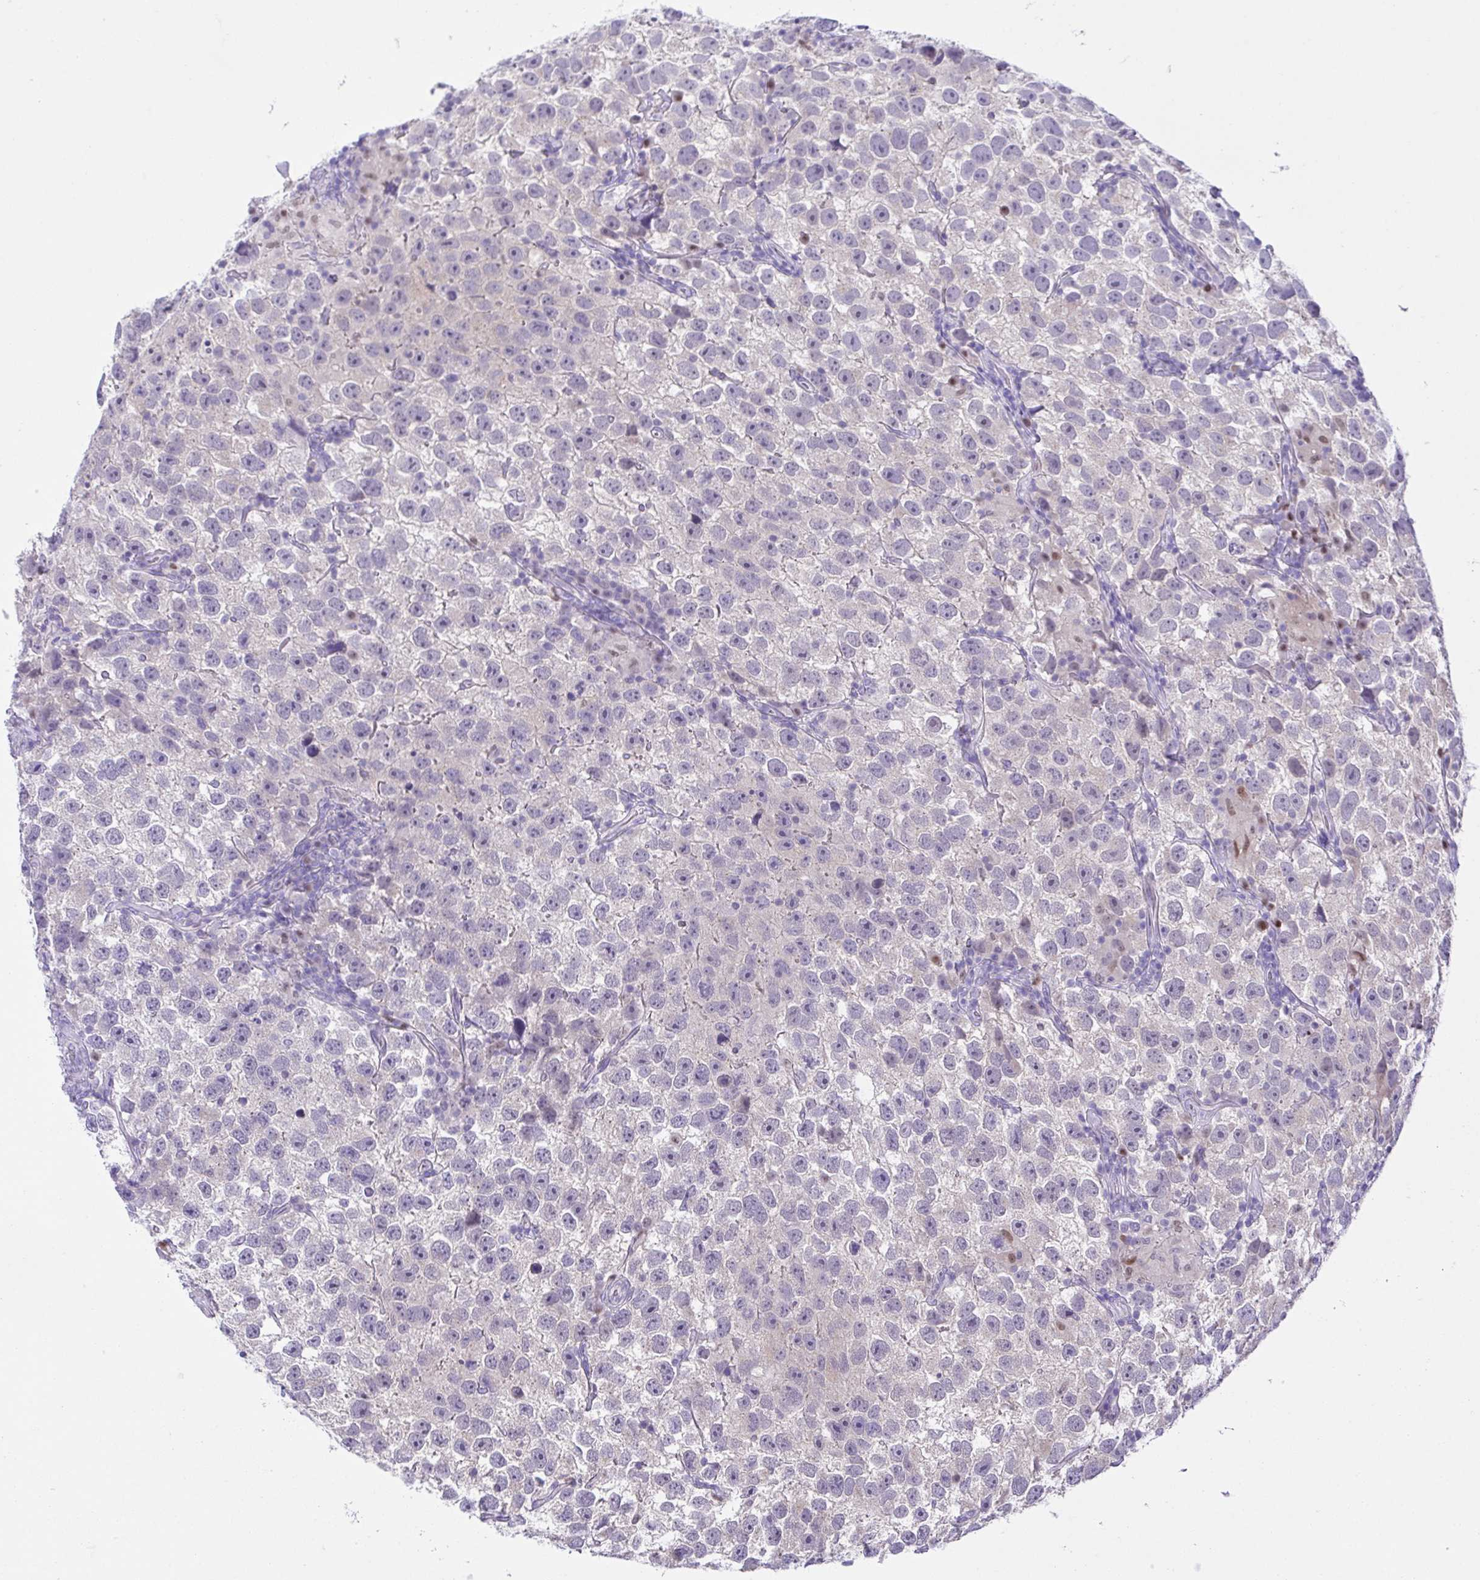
{"staining": {"intensity": "negative", "quantity": "none", "location": "none"}, "tissue": "testis cancer", "cell_type": "Tumor cells", "image_type": "cancer", "snomed": [{"axis": "morphology", "description": "Seminoma, NOS"}, {"axis": "topography", "description": "Testis"}], "caption": "Tumor cells show no significant staining in testis cancer.", "gene": "UBE2Q1", "patient": {"sex": "male", "age": 26}}